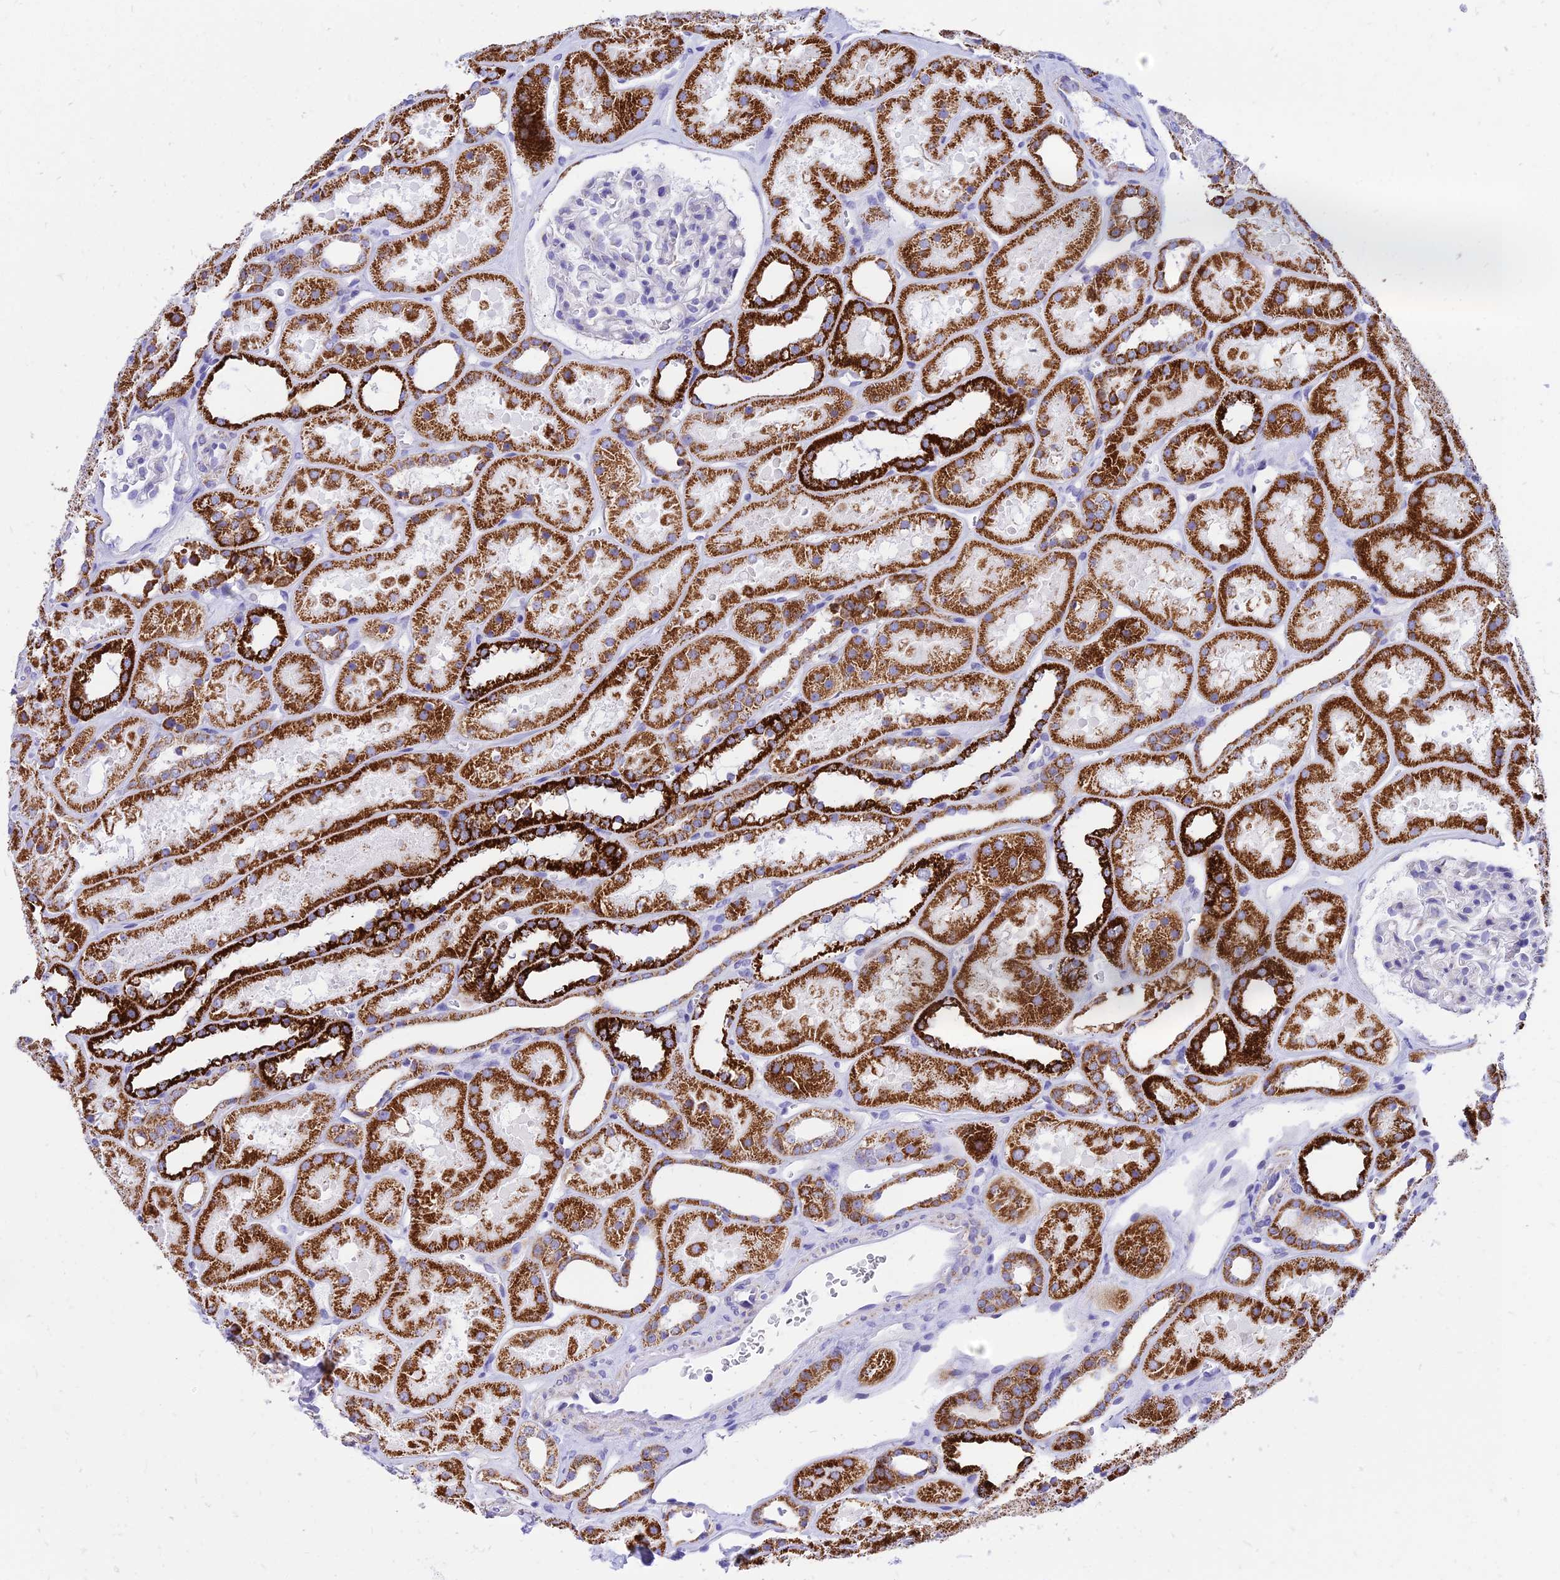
{"staining": {"intensity": "negative", "quantity": "none", "location": "none"}, "tissue": "kidney", "cell_type": "Cells in glomeruli", "image_type": "normal", "snomed": [{"axis": "morphology", "description": "Normal tissue, NOS"}, {"axis": "topography", "description": "Kidney"}], "caption": "Immunohistochemistry image of unremarkable kidney stained for a protein (brown), which shows no positivity in cells in glomeruli.", "gene": "PKN3", "patient": {"sex": "female", "age": 41}}